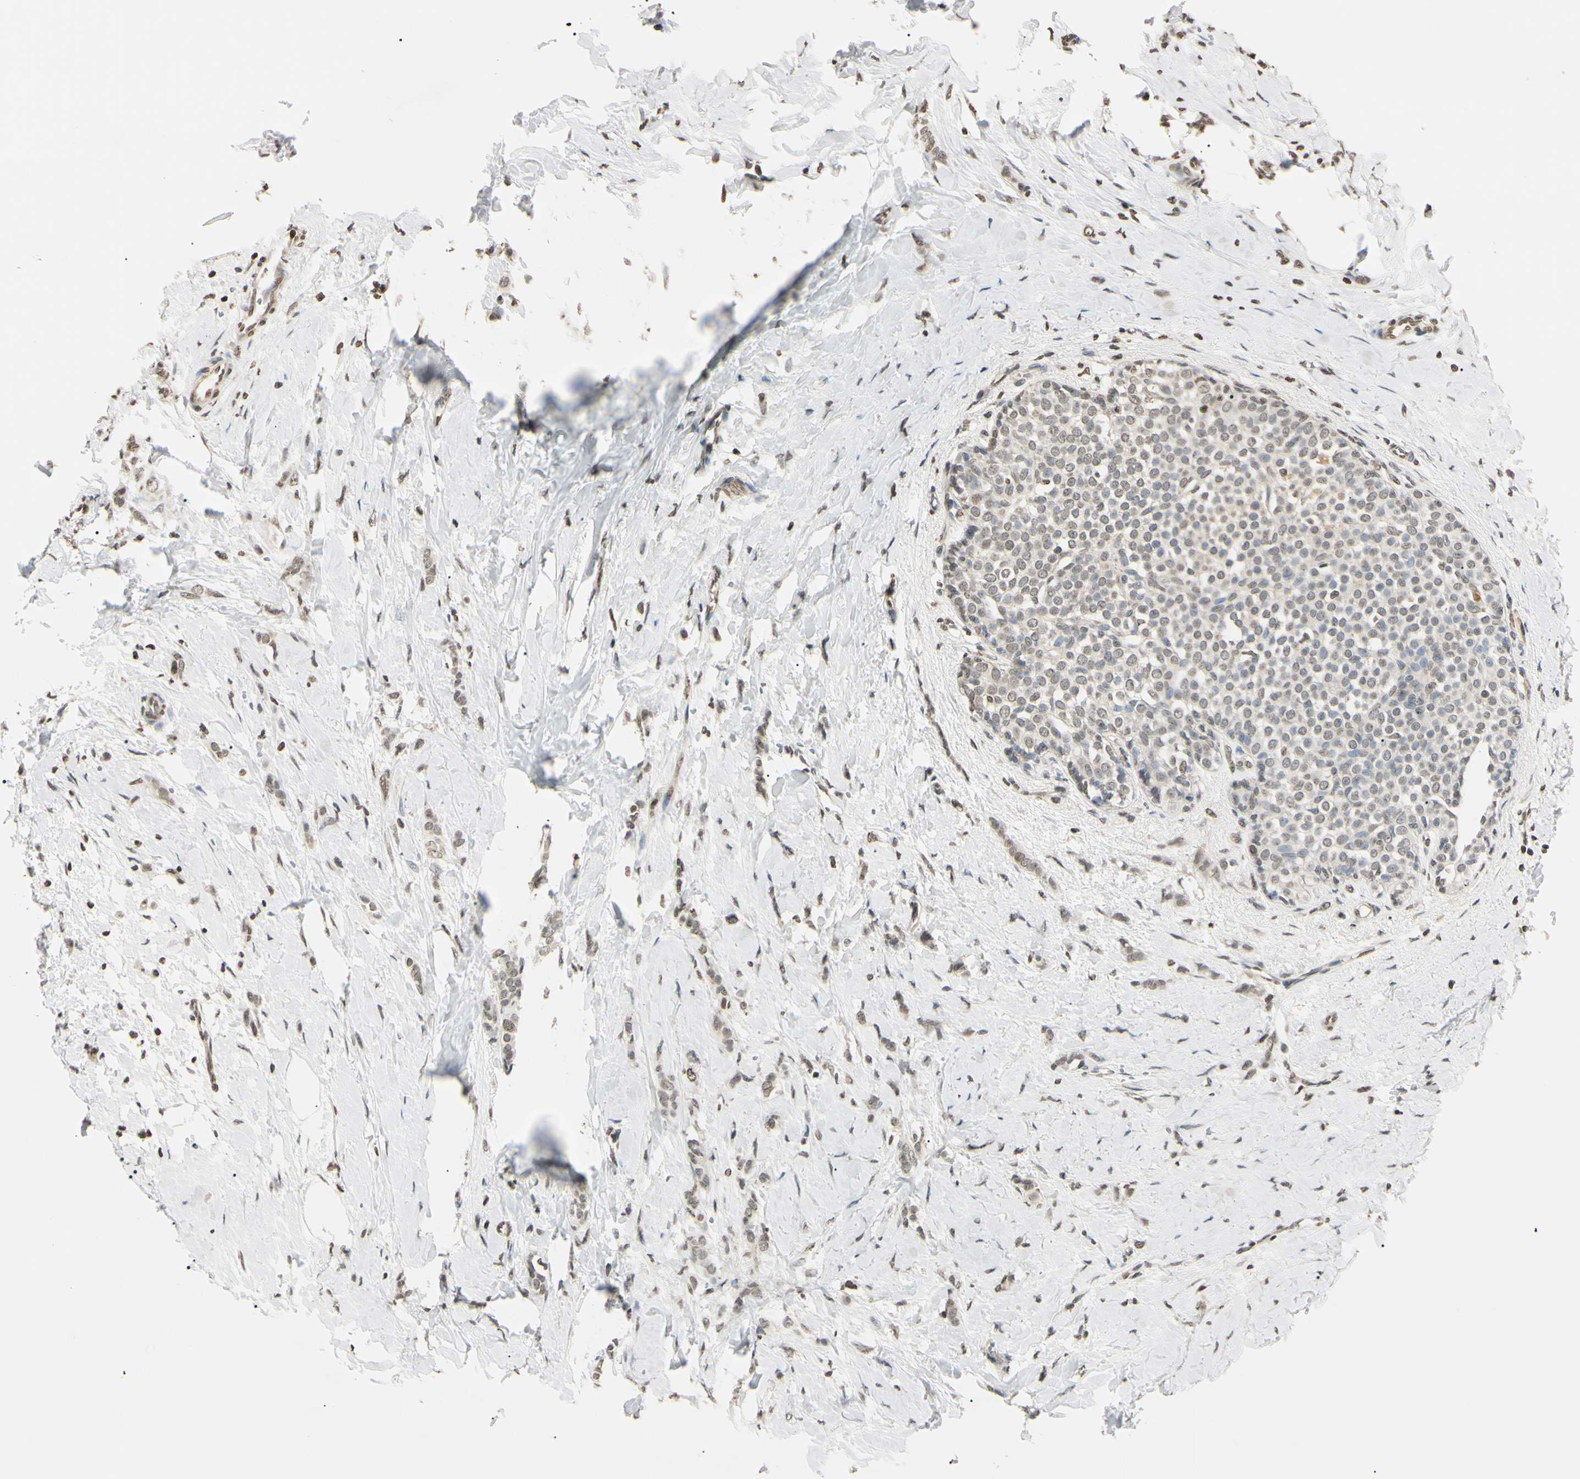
{"staining": {"intensity": "weak", "quantity": ">75%", "location": "nuclear"}, "tissue": "breast cancer", "cell_type": "Tumor cells", "image_type": "cancer", "snomed": [{"axis": "morphology", "description": "Lobular carcinoma, in situ"}, {"axis": "morphology", "description": "Lobular carcinoma"}, {"axis": "topography", "description": "Breast"}], "caption": "Breast cancer (lobular carcinoma in situ) stained for a protein reveals weak nuclear positivity in tumor cells.", "gene": "CDC45", "patient": {"sex": "female", "age": 41}}